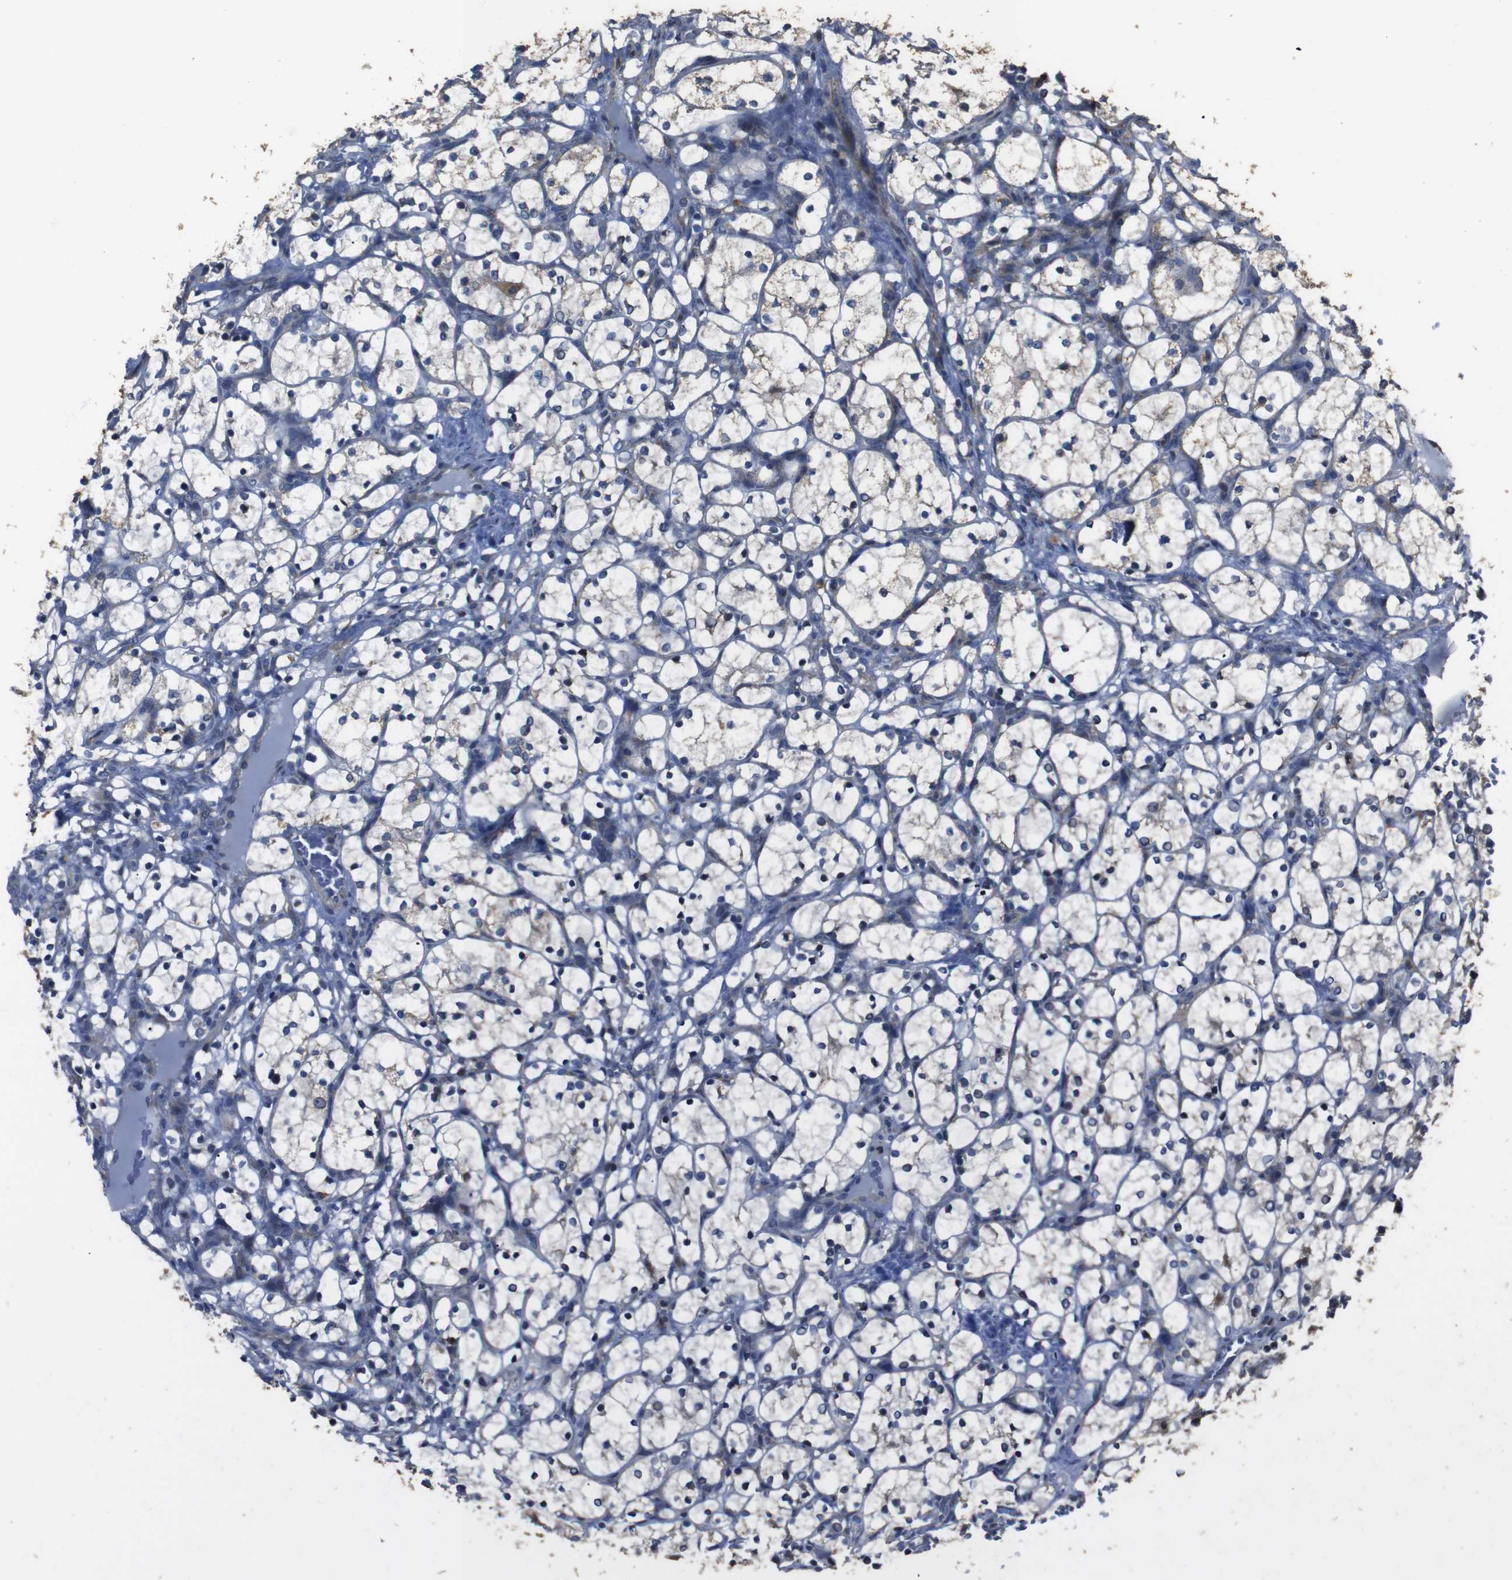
{"staining": {"intensity": "negative", "quantity": "none", "location": "none"}, "tissue": "renal cancer", "cell_type": "Tumor cells", "image_type": "cancer", "snomed": [{"axis": "morphology", "description": "Adenocarcinoma, NOS"}, {"axis": "topography", "description": "Kidney"}], "caption": "Histopathology image shows no significant protein expression in tumor cells of renal adenocarcinoma.", "gene": "SNN", "patient": {"sex": "female", "age": 69}}